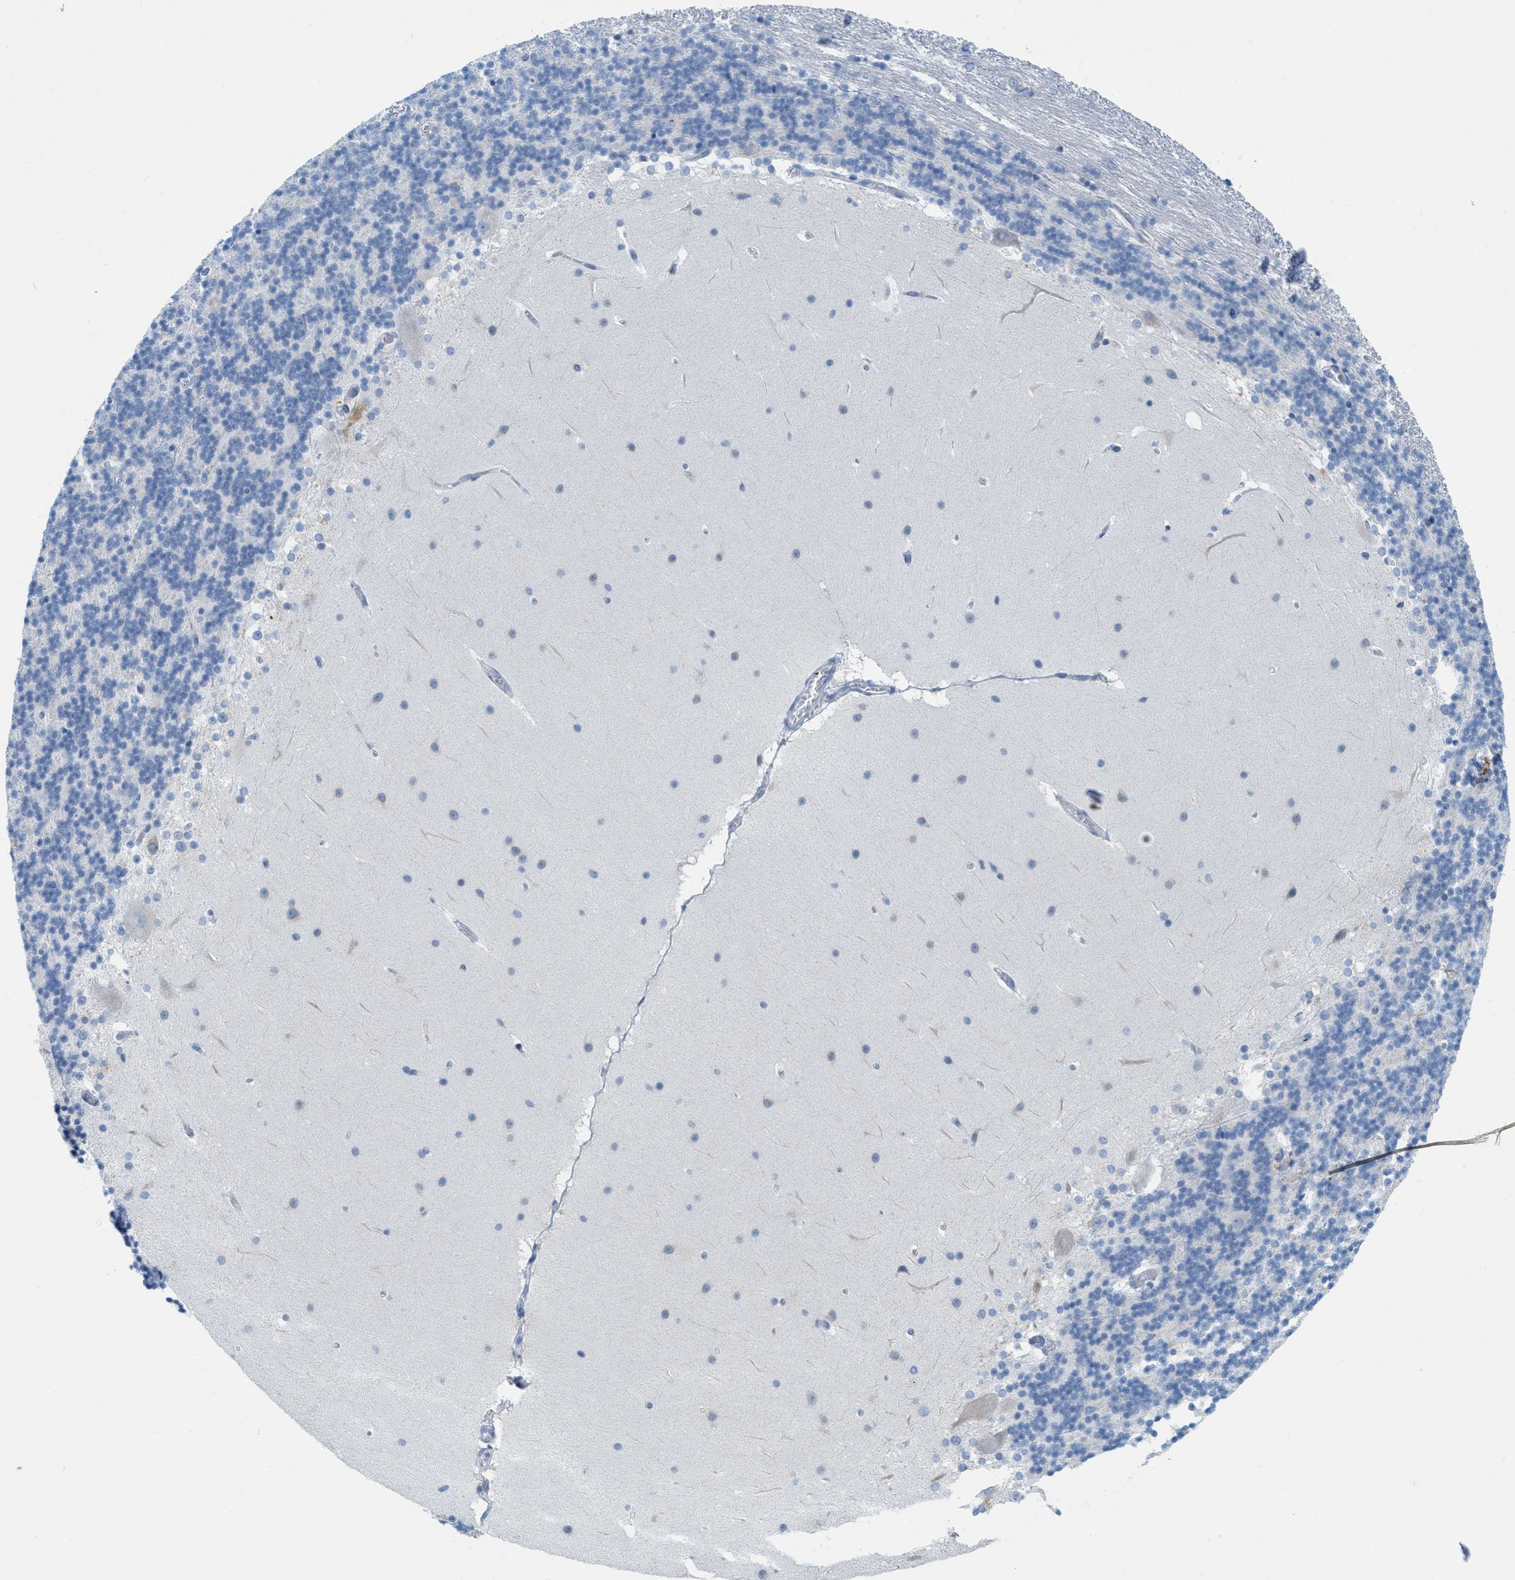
{"staining": {"intensity": "negative", "quantity": "none", "location": "none"}, "tissue": "cerebellum", "cell_type": "Cells in granular layer", "image_type": "normal", "snomed": [{"axis": "morphology", "description": "Normal tissue, NOS"}, {"axis": "topography", "description": "Cerebellum"}], "caption": "Immunohistochemistry (IHC) micrograph of unremarkable cerebellum stained for a protein (brown), which demonstrates no staining in cells in granular layer.", "gene": "TEX264", "patient": {"sex": "female", "age": 19}}